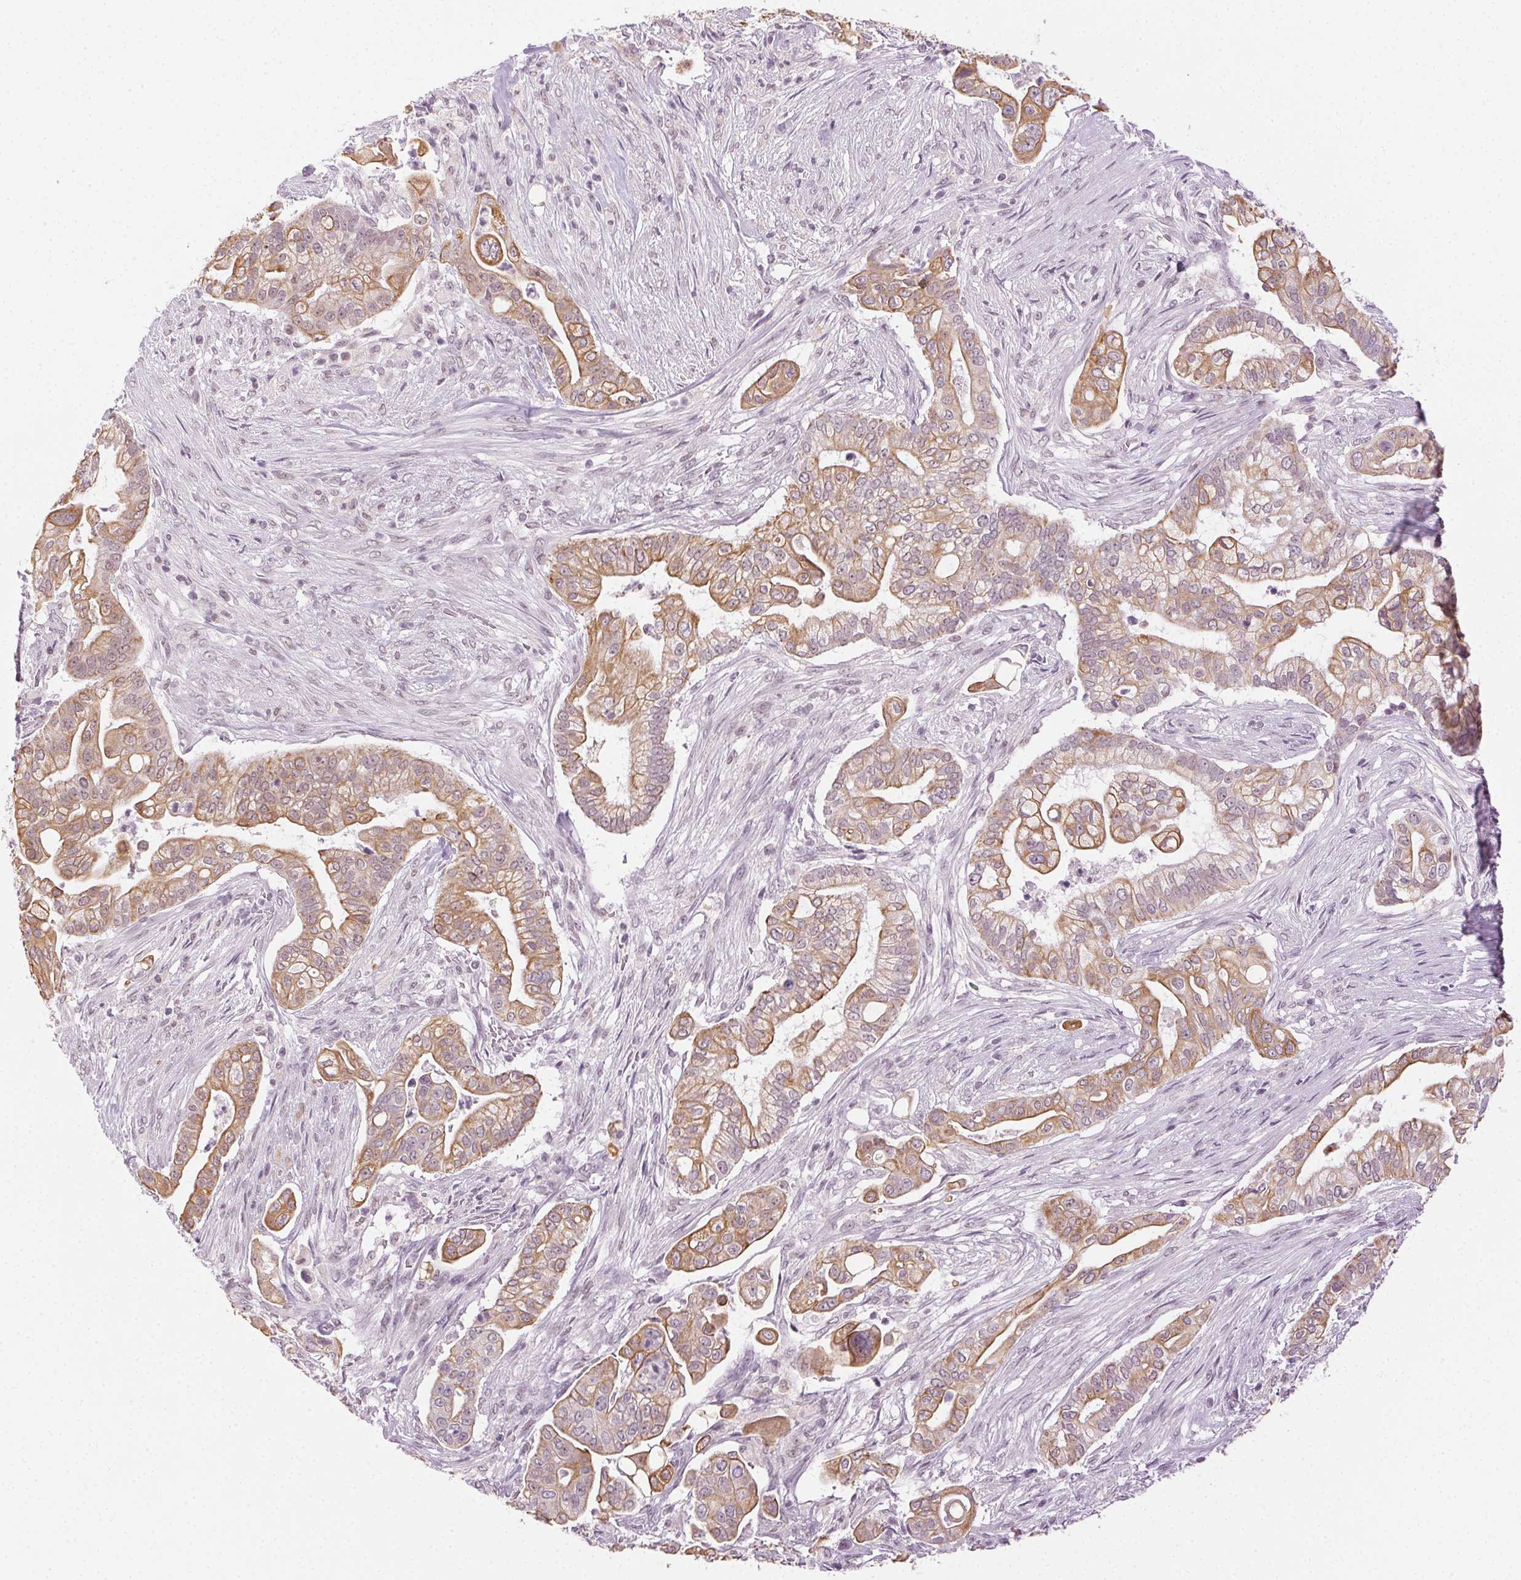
{"staining": {"intensity": "weak", "quantity": ">75%", "location": "cytoplasmic/membranous"}, "tissue": "pancreatic cancer", "cell_type": "Tumor cells", "image_type": "cancer", "snomed": [{"axis": "morphology", "description": "Adenocarcinoma, NOS"}, {"axis": "topography", "description": "Pancreas"}], "caption": "IHC staining of pancreatic cancer, which reveals low levels of weak cytoplasmic/membranous expression in about >75% of tumor cells indicating weak cytoplasmic/membranous protein positivity. The staining was performed using DAB (3,3'-diaminobenzidine) (brown) for protein detection and nuclei were counterstained in hematoxylin (blue).", "gene": "AIF1L", "patient": {"sex": "female", "age": 69}}